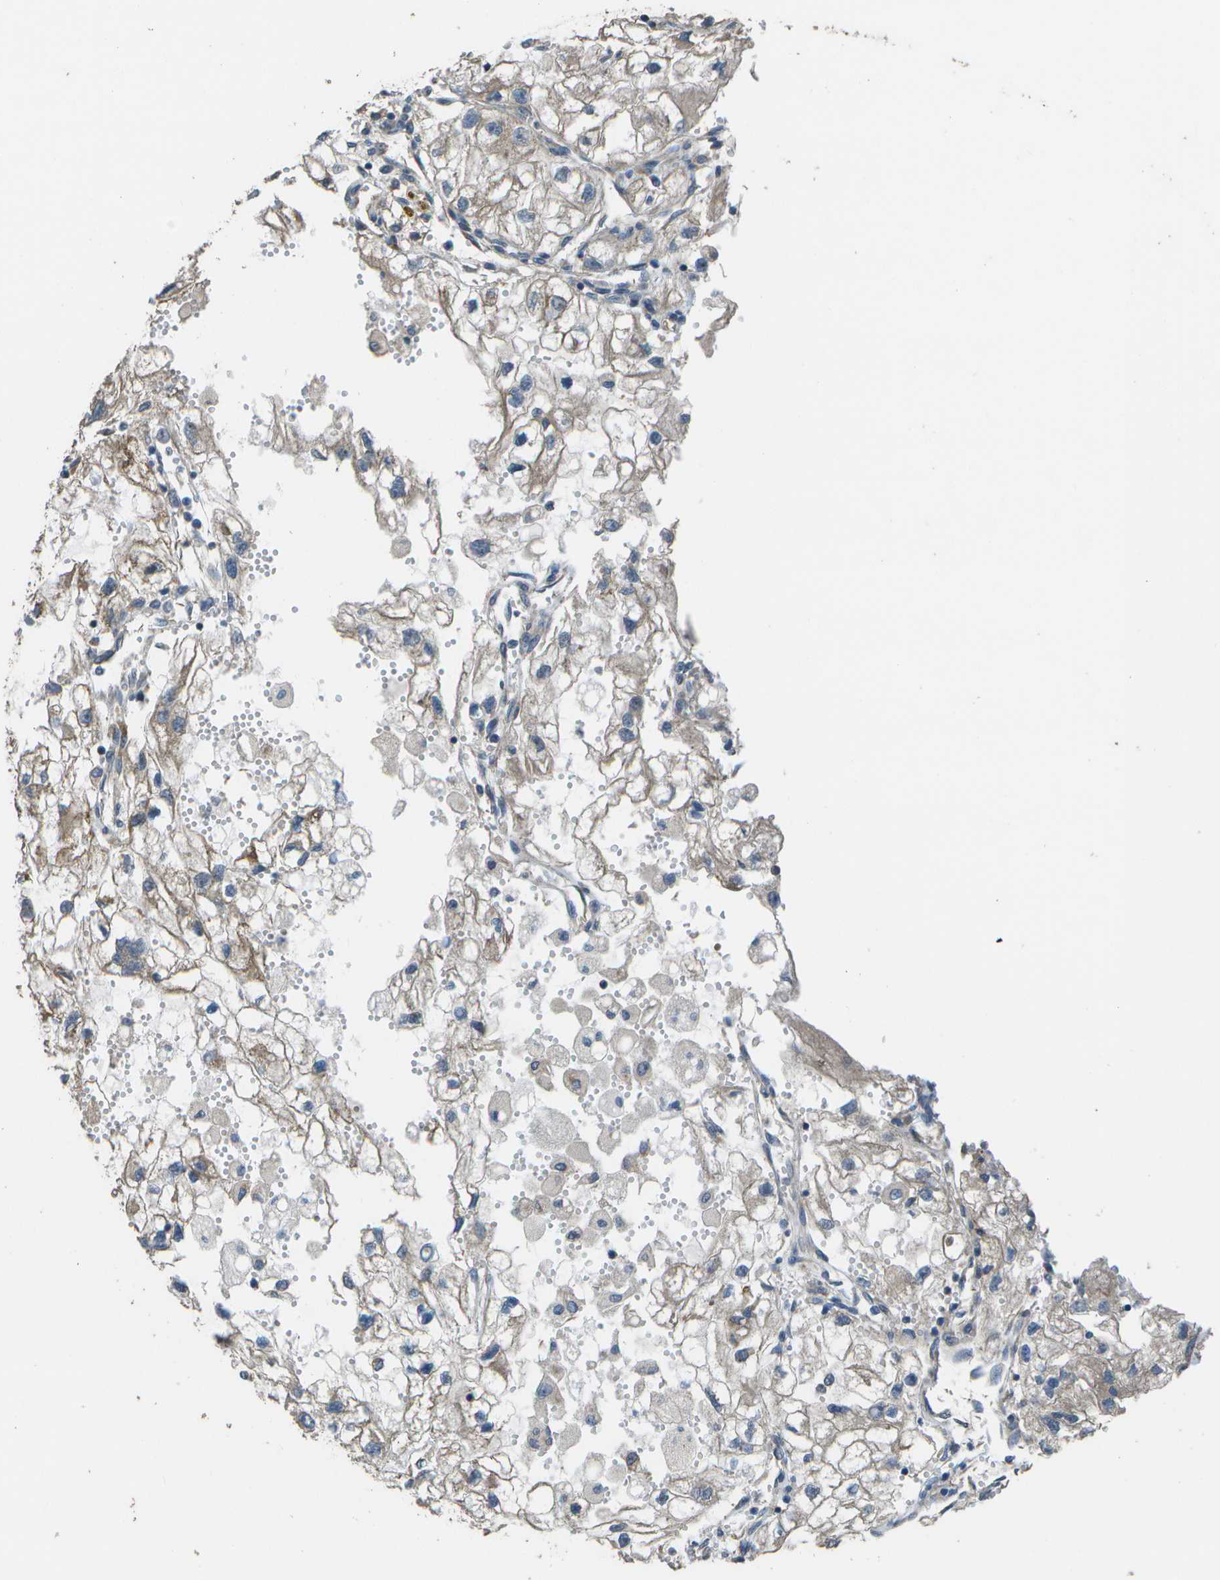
{"staining": {"intensity": "weak", "quantity": "<25%", "location": "cytoplasmic/membranous"}, "tissue": "renal cancer", "cell_type": "Tumor cells", "image_type": "cancer", "snomed": [{"axis": "morphology", "description": "Adenocarcinoma, NOS"}, {"axis": "topography", "description": "Kidney"}], "caption": "Tumor cells are negative for brown protein staining in adenocarcinoma (renal).", "gene": "CLNS1A", "patient": {"sex": "female", "age": 70}}